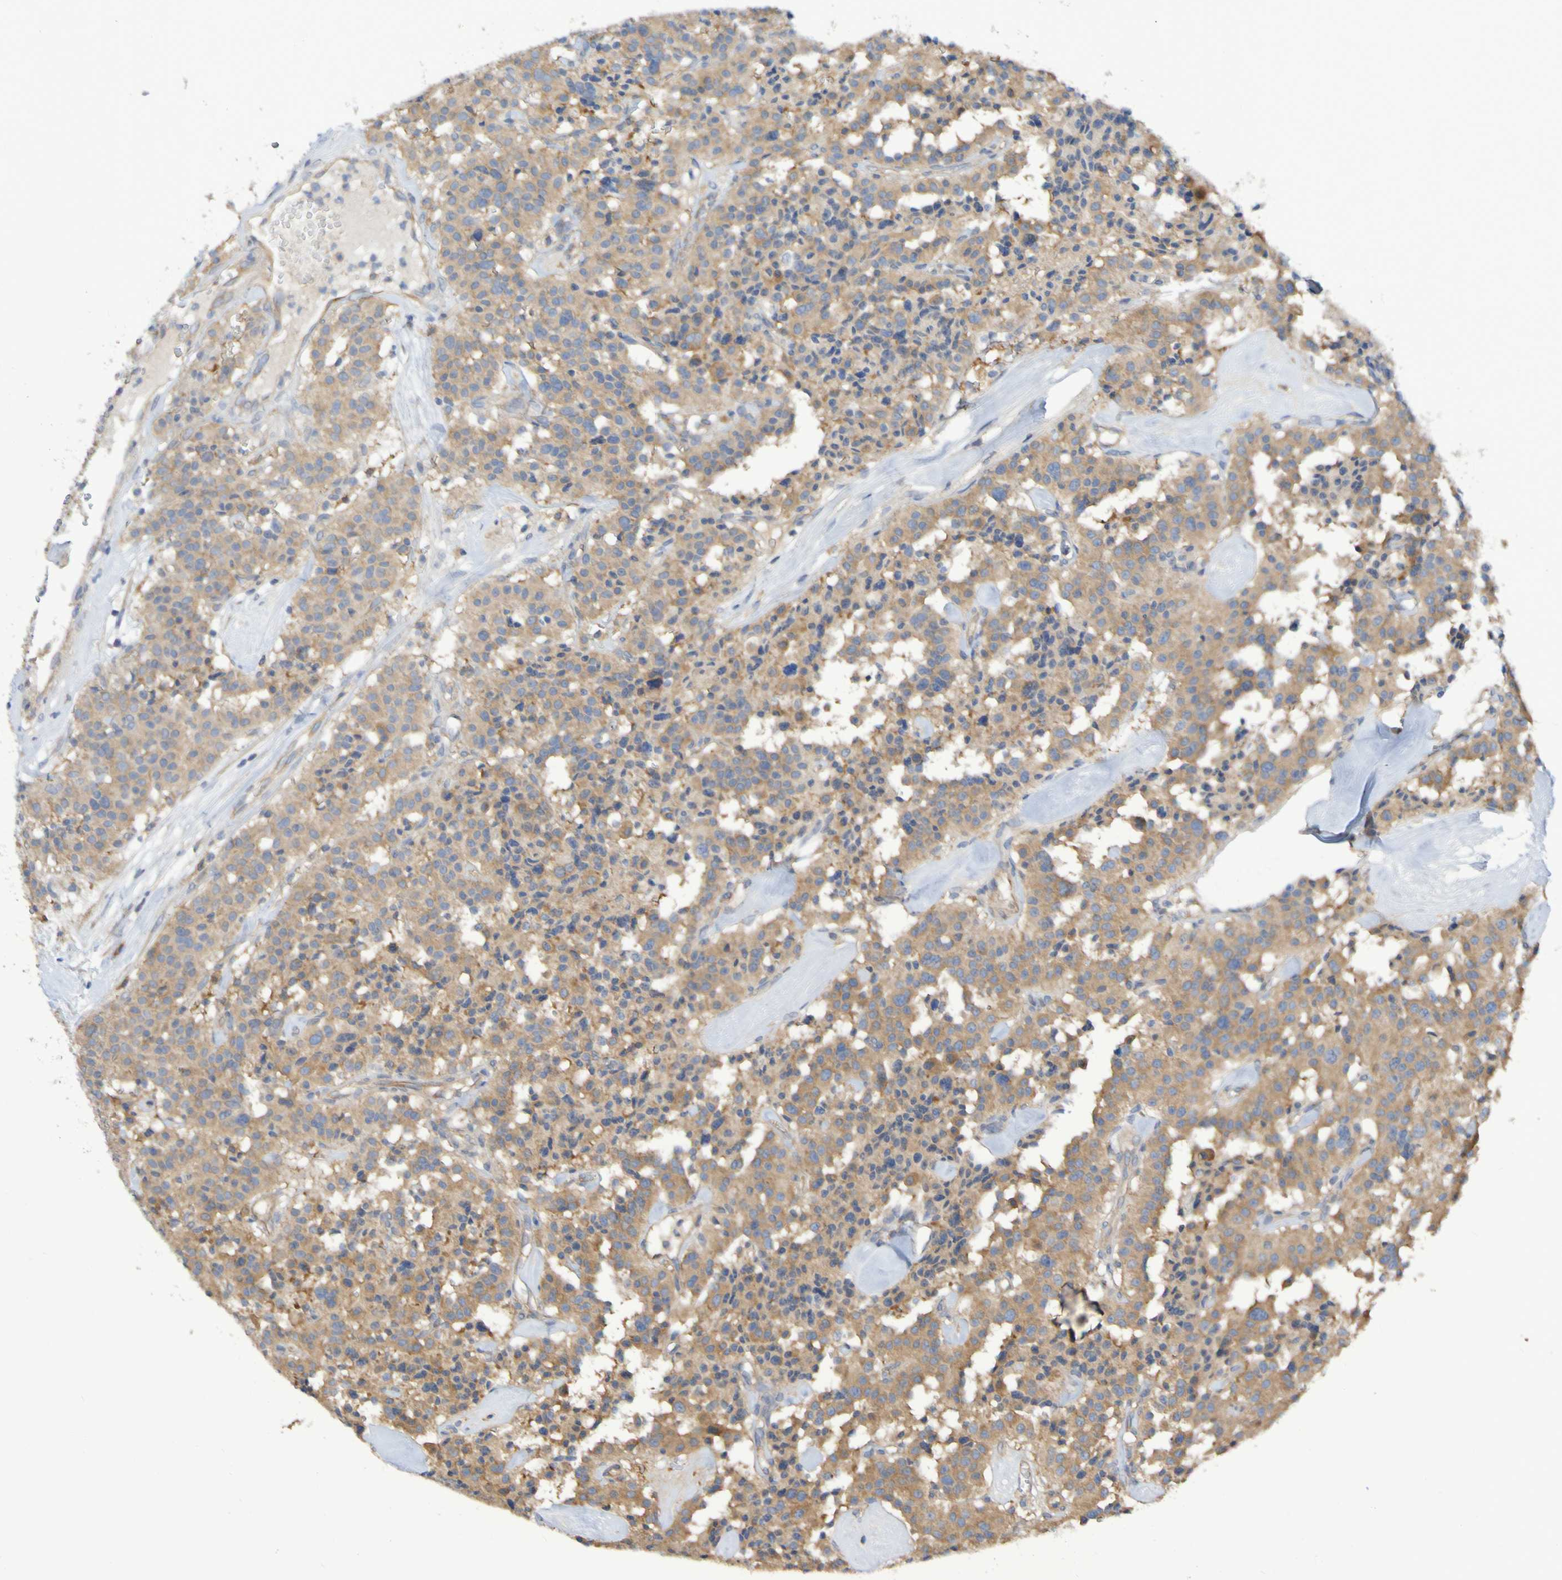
{"staining": {"intensity": "moderate", "quantity": ">75%", "location": "cytoplasmic/membranous"}, "tissue": "carcinoid", "cell_type": "Tumor cells", "image_type": "cancer", "snomed": [{"axis": "morphology", "description": "Carcinoid, malignant, NOS"}, {"axis": "topography", "description": "Lung"}], "caption": "Immunohistochemistry histopathology image of neoplastic tissue: human carcinoid stained using immunohistochemistry reveals medium levels of moderate protein expression localized specifically in the cytoplasmic/membranous of tumor cells, appearing as a cytoplasmic/membranous brown color.", "gene": "SYNJ1", "patient": {"sex": "male", "age": 30}}